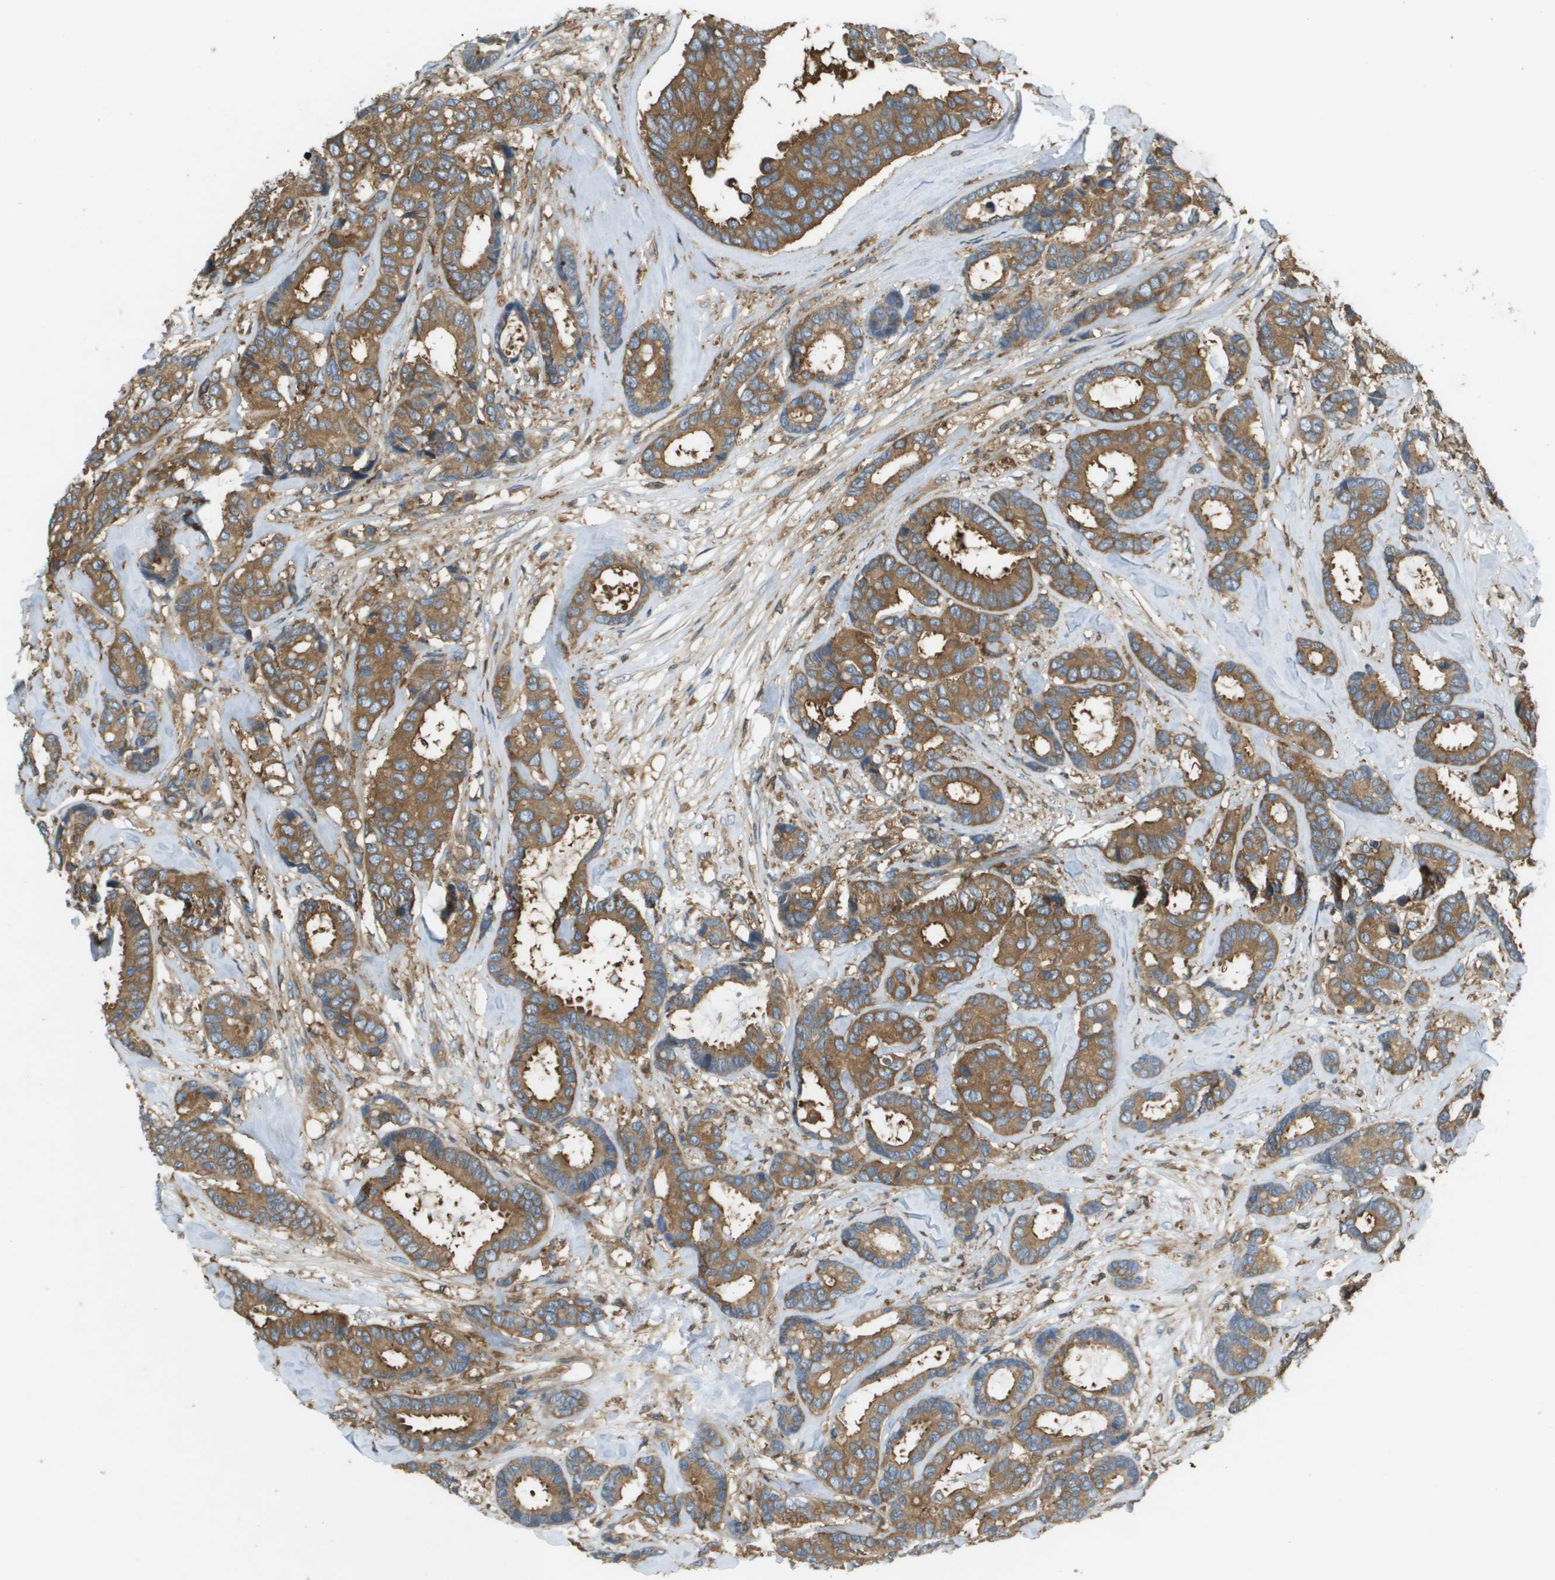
{"staining": {"intensity": "moderate", "quantity": ">75%", "location": "cytoplasmic/membranous"}, "tissue": "breast cancer", "cell_type": "Tumor cells", "image_type": "cancer", "snomed": [{"axis": "morphology", "description": "Duct carcinoma"}, {"axis": "topography", "description": "Breast"}], "caption": "High-magnification brightfield microscopy of breast invasive ductal carcinoma stained with DAB (3,3'-diaminobenzidine) (brown) and counterstained with hematoxylin (blue). tumor cells exhibit moderate cytoplasmic/membranous staining is seen in approximately>75% of cells.", "gene": "CORO1B", "patient": {"sex": "female", "age": 87}}